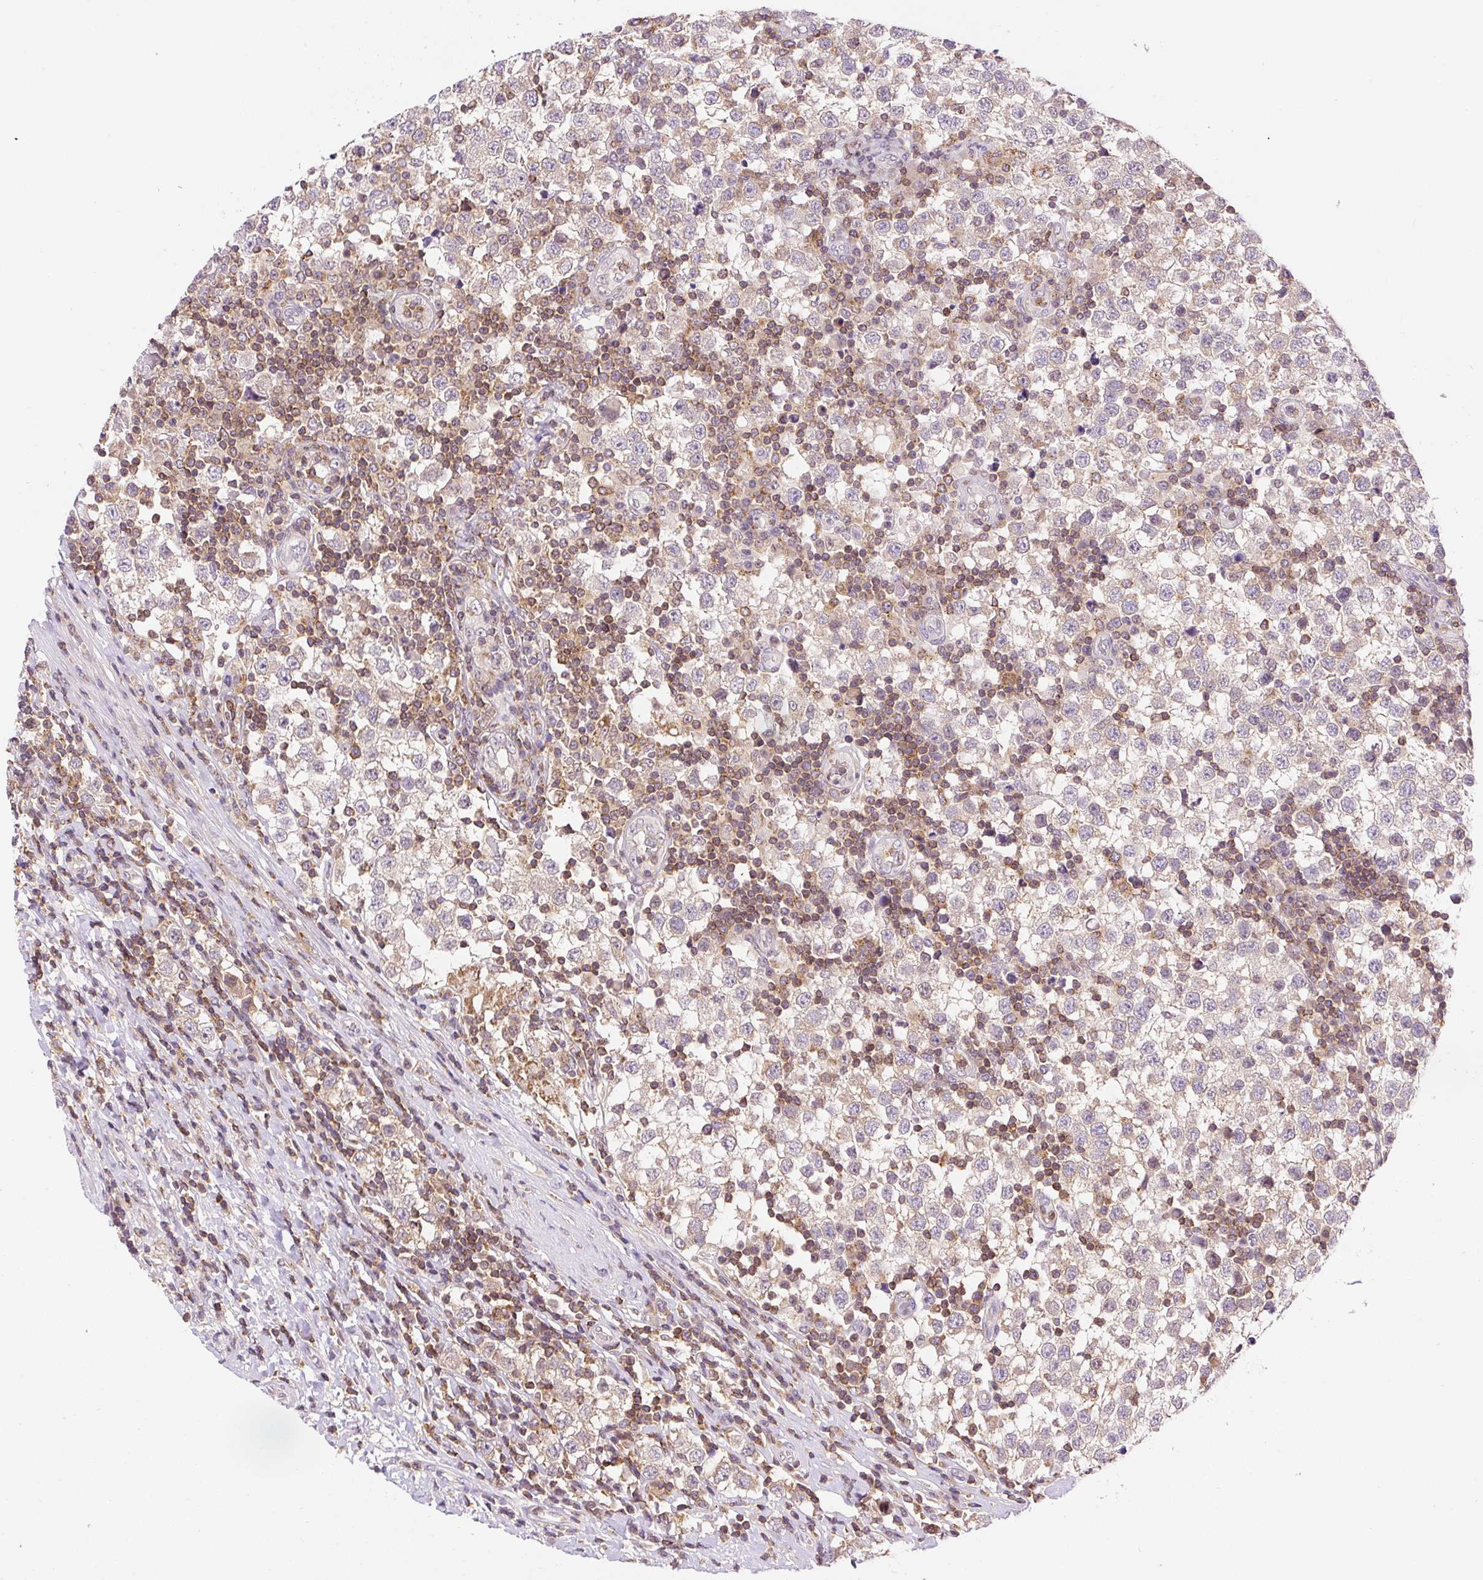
{"staining": {"intensity": "negative", "quantity": "none", "location": "none"}, "tissue": "testis cancer", "cell_type": "Tumor cells", "image_type": "cancer", "snomed": [{"axis": "morphology", "description": "Seminoma, NOS"}, {"axis": "topography", "description": "Testis"}], "caption": "Testis cancer (seminoma) stained for a protein using IHC reveals no expression tumor cells.", "gene": "CARD11", "patient": {"sex": "male", "age": 34}}